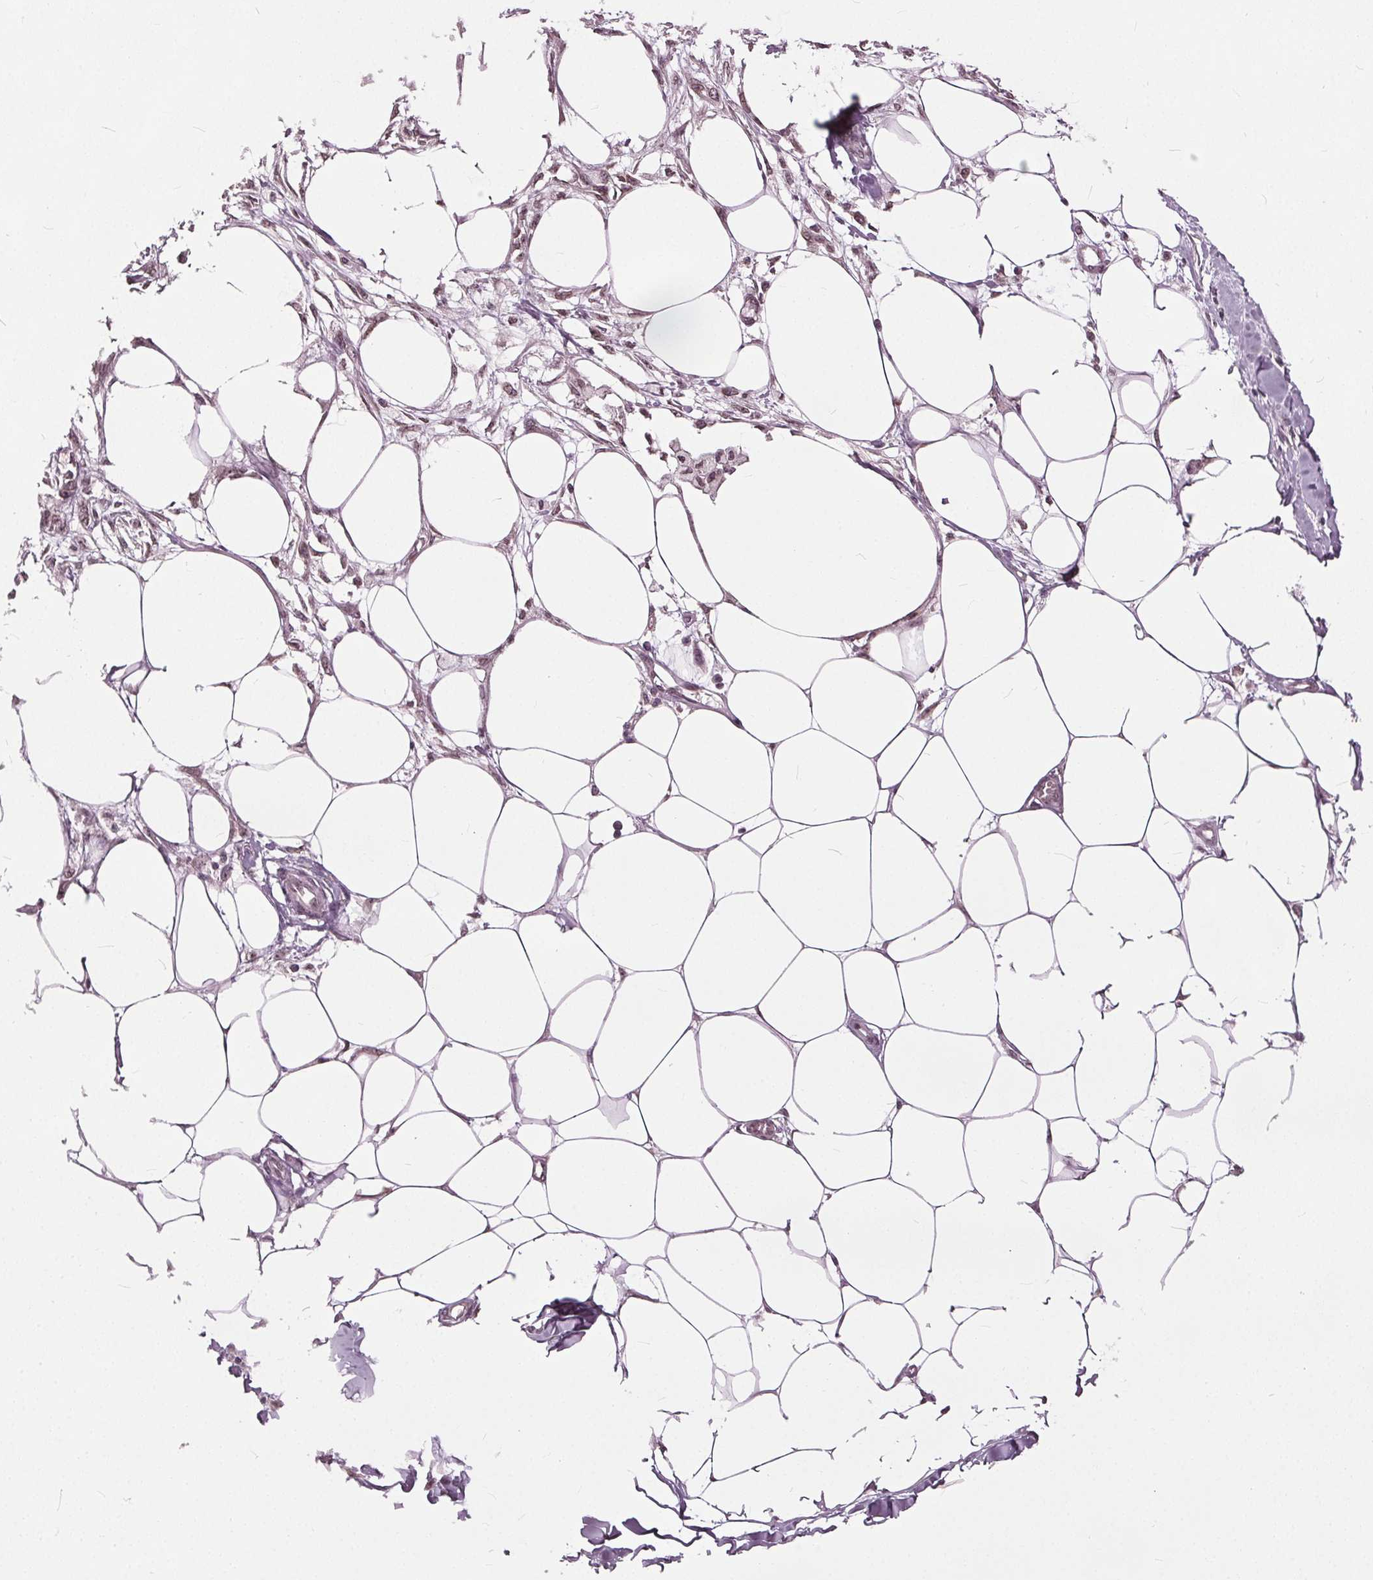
{"staining": {"intensity": "weak", "quantity": ">75%", "location": "cytoplasmic/membranous,nuclear"}, "tissue": "skin cancer", "cell_type": "Tumor cells", "image_type": "cancer", "snomed": [{"axis": "morphology", "description": "Squamous cell carcinoma, NOS"}, {"axis": "topography", "description": "Skin"}], "caption": "A micrograph showing weak cytoplasmic/membranous and nuclear expression in approximately >75% of tumor cells in skin squamous cell carcinoma, as visualized by brown immunohistochemical staining.", "gene": "TTC39C", "patient": {"sex": "female", "age": 59}}